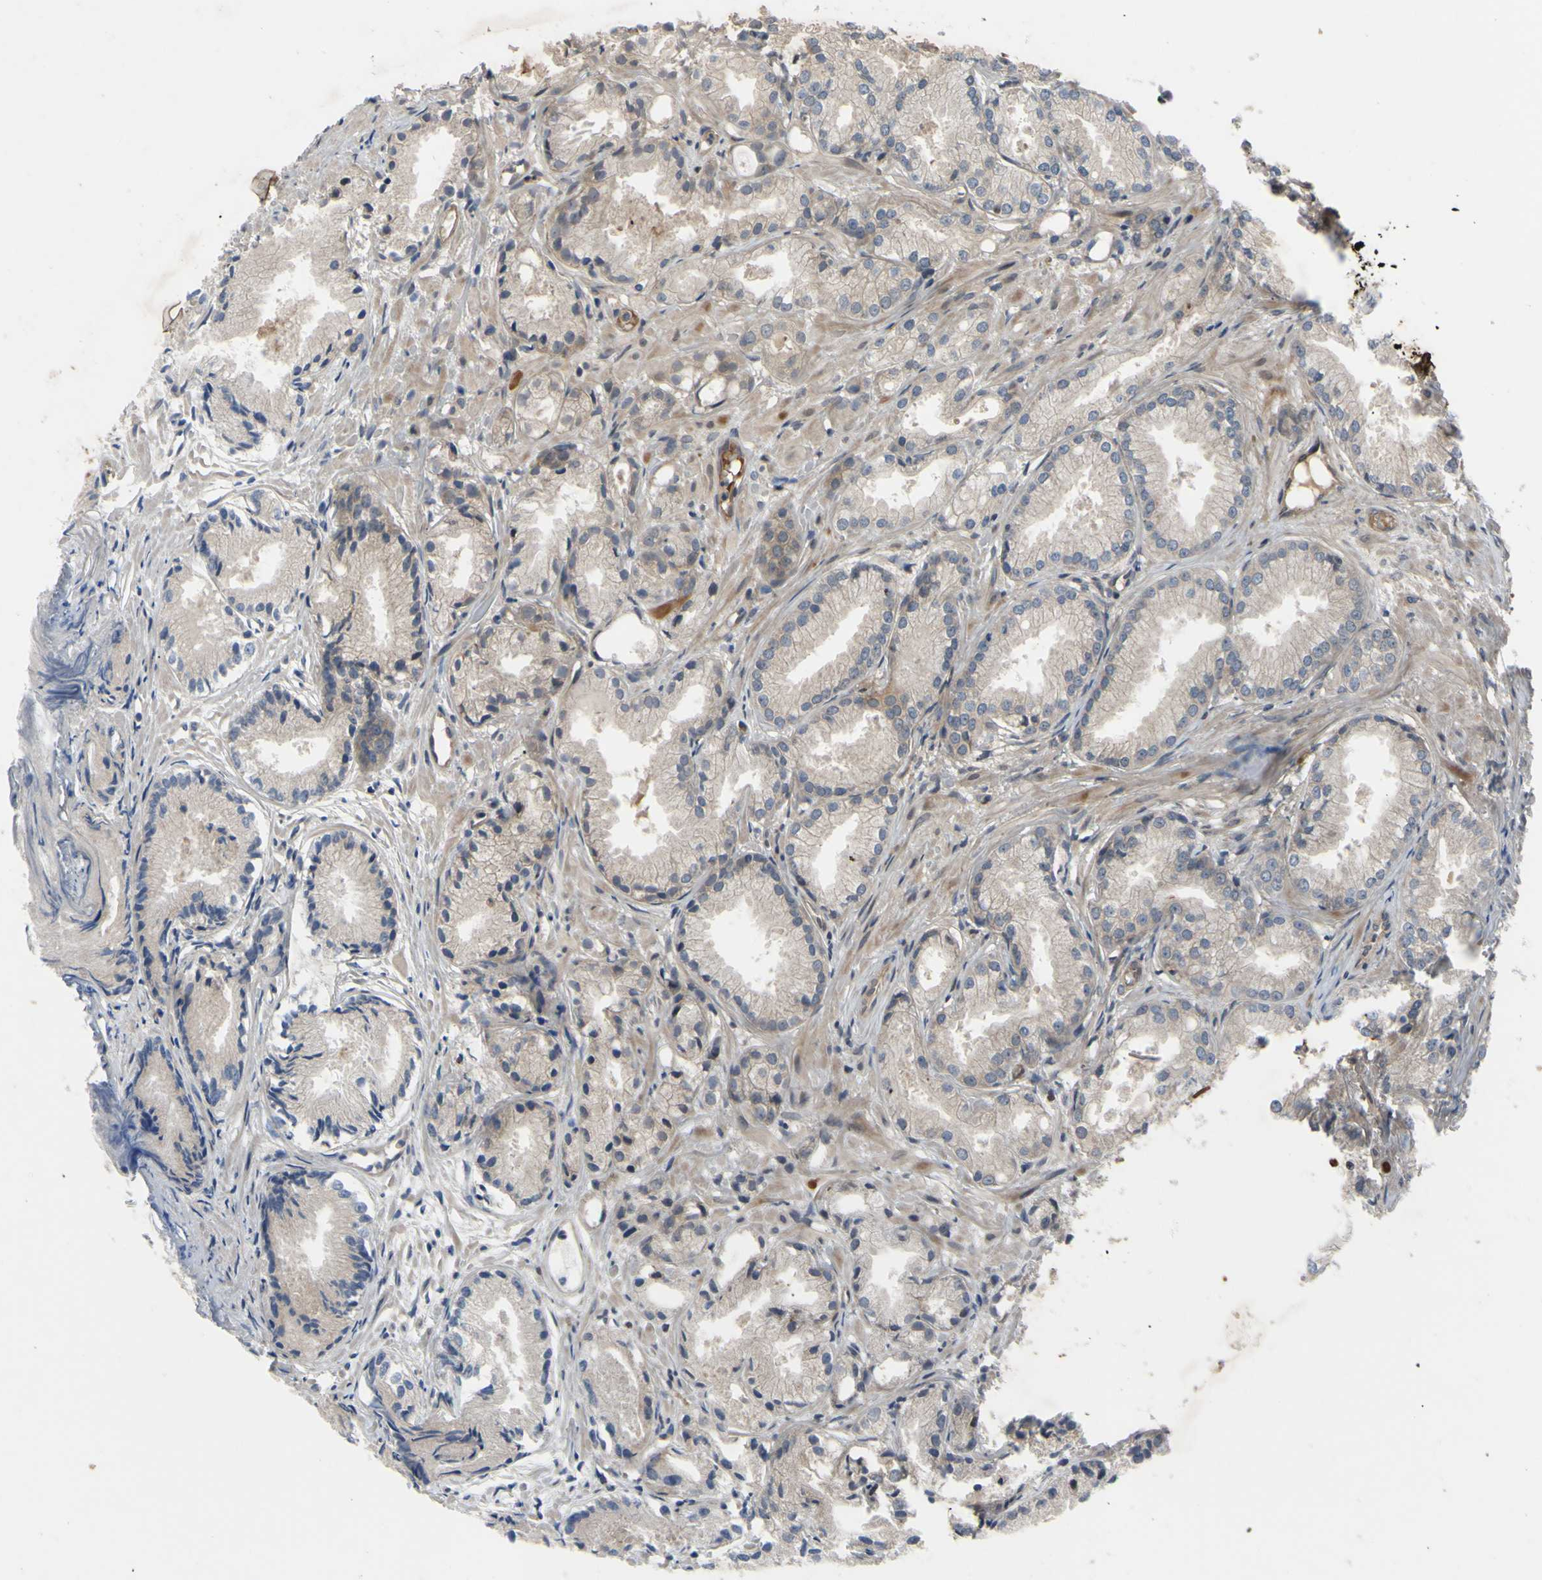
{"staining": {"intensity": "weak", "quantity": "25%-75%", "location": "cytoplasmic/membranous"}, "tissue": "prostate cancer", "cell_type": "Tumor cells", "image_type": "cancer", "snomed": [{"axis": "morphology", "description": "Adenocarcinoma, Low grade"}, {"axis": "topography", "description": "Prostate"}], "caption": "Immunohistochemical staining of low-grade adenocarcinoma (prostate) reveals low levels of weak cytoplasmic/membranous positivity in about 25%-75% of tumor cells. The protein of interest is shown in brown color, while the nuclei are stained blue.", "gene": "XIAP", "patient": {"sex": "male", "age": 72}}